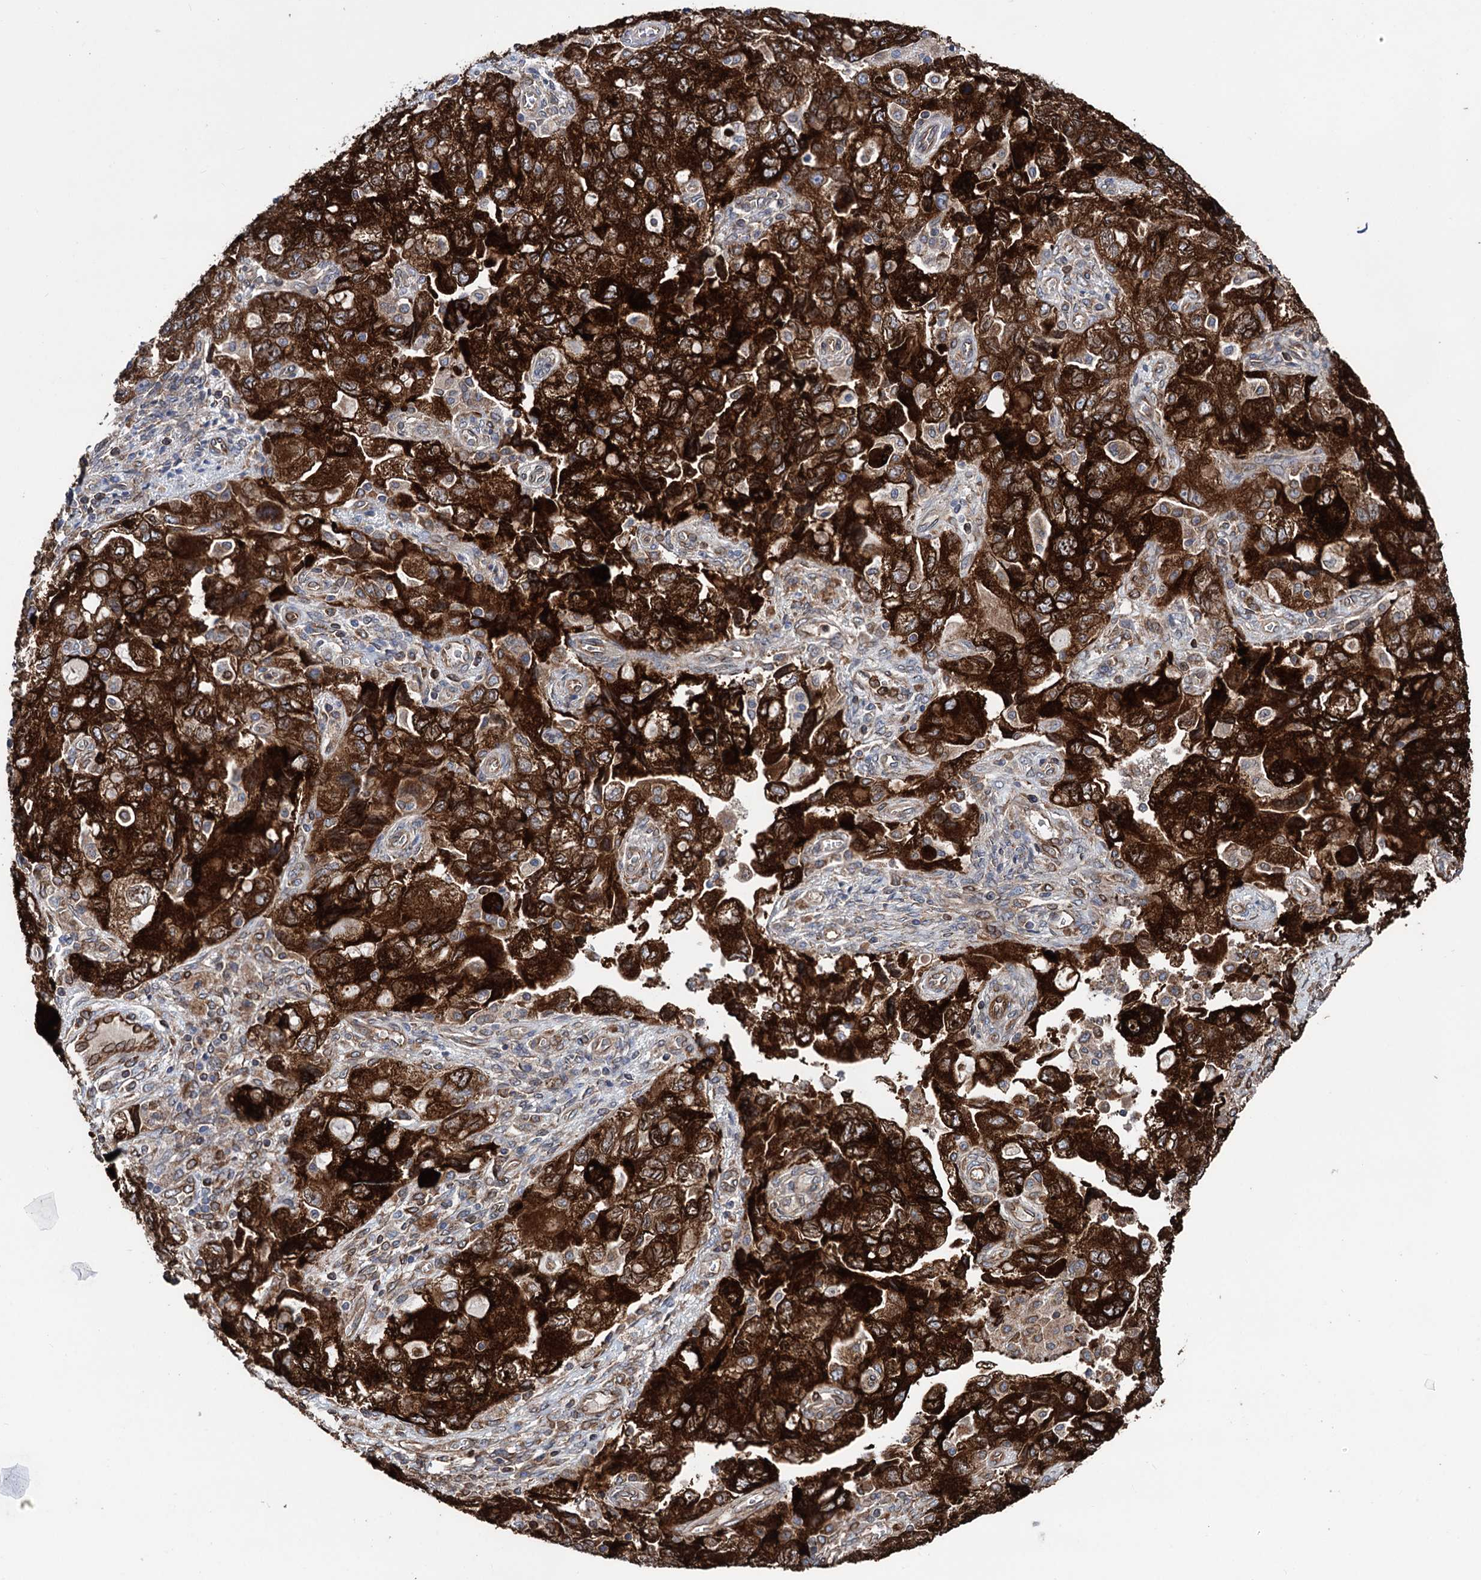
{"staining": {"intensity": "strong", "quantity": ">75%", "location": "cytoplasmic/membranous"}, "tissue": "ovarian cancer", "cell_type": "Tumor cells", "image_type": "cancer", "snomed": [{"axis": "morphology", "description": "Carcinoma, NOS"}, {"axis": "morphology", "description": "Cystadenocarcinoma, serous, NOS"}, {"axis": "topography", "description": "Ovary"}], "caption": "The histopathology image exhibits staining of ovarian cancer, revealing strong cytoplasmic/membranous protein expression (brown color) within tumor cells. (Stains: DAB (3,3'-diaminobenzidine) in brown, nuclei in blue, Microscopy: brightfield microscopy at high magnification).", "gene": "STING1", "patient": {"sex": "female", "age": 69}}